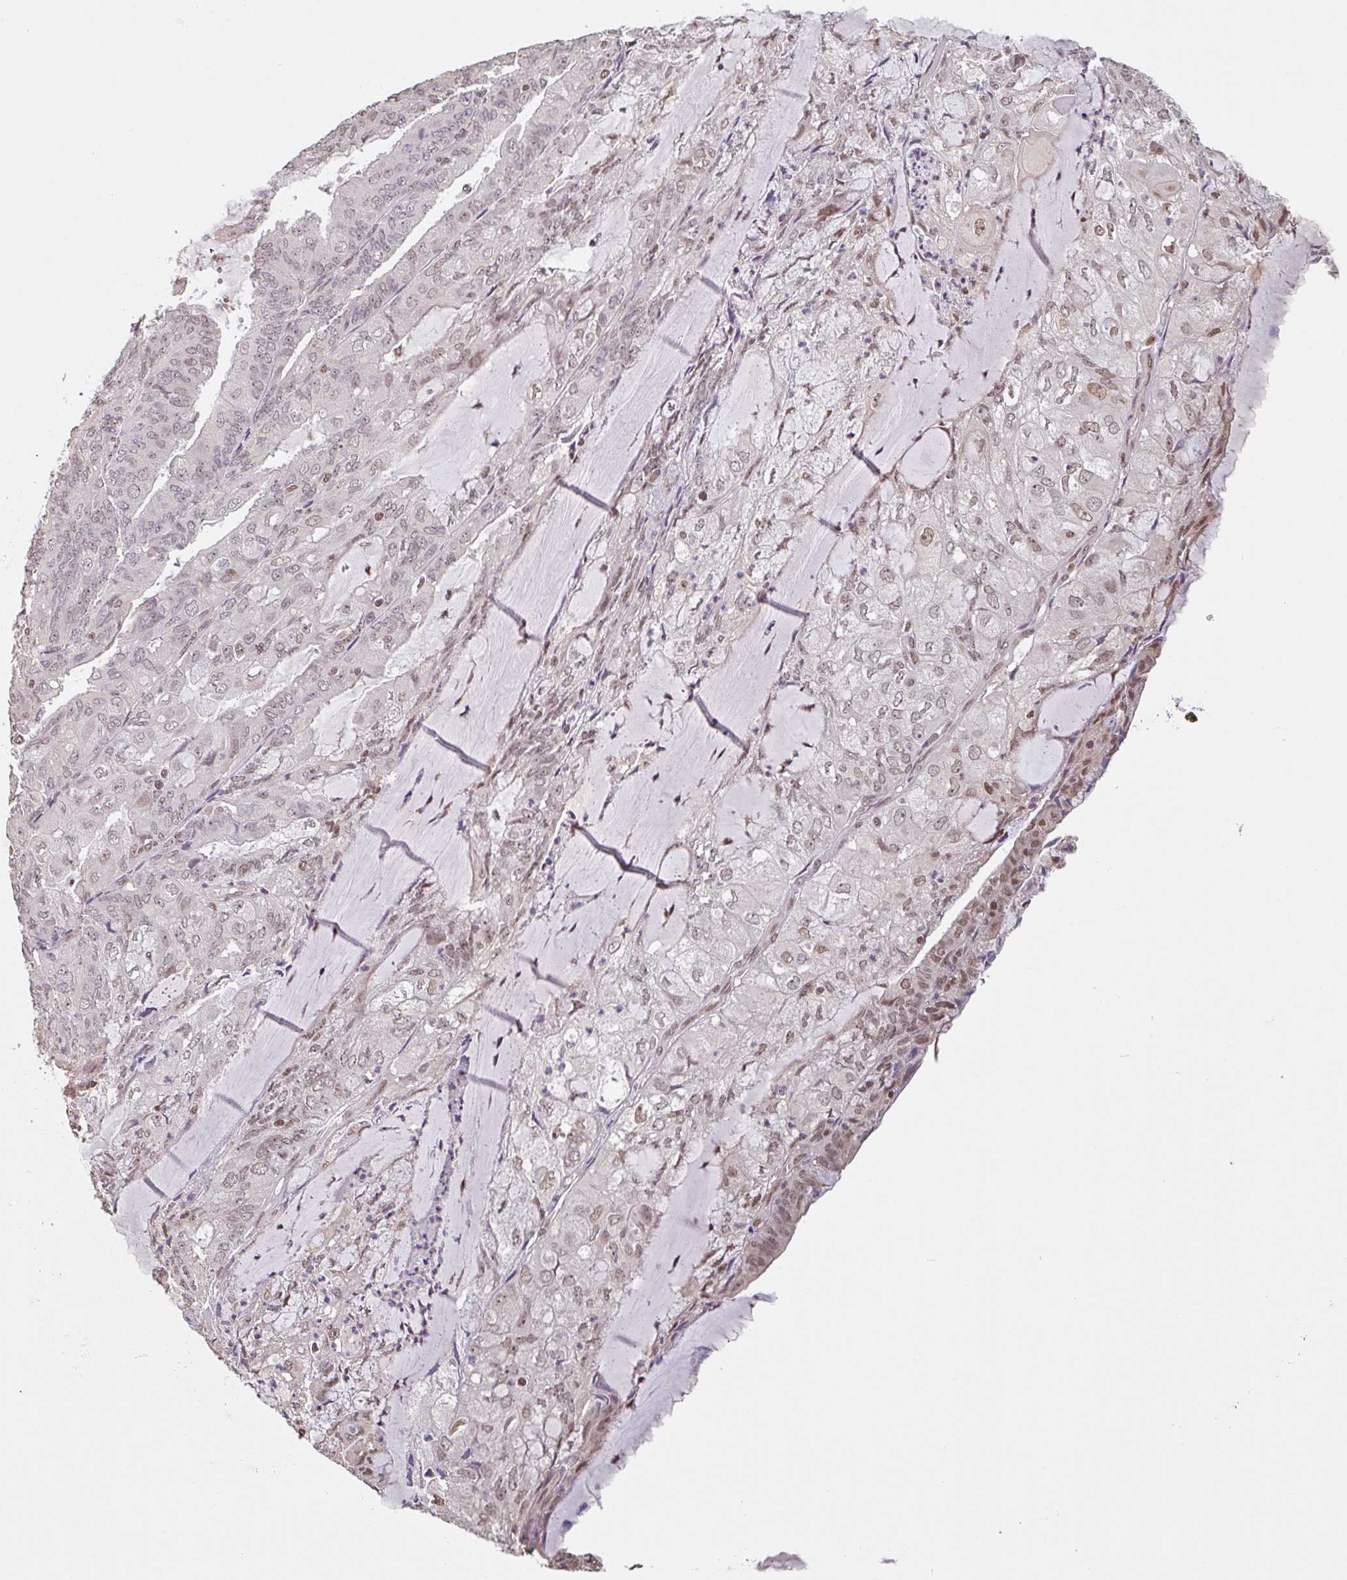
{"staining": {"intensity": "weak", "quantity": "25%-75%", "location": "nuclear"}, "tissue": "endometrial cancer", "cell_type": "Tumor cells", "image_type": "cancer", "snomed": [{"axis": "morphology", "description": "Adenocarcinoma, NOS"}, {"axis": "topography", "description": "Endometrium"}], "caption": "A brown stain highlights weak nuclear staining of a protein in endometrial adenocarcinoma tumor cells. The staining was performed using DAB (3,3'-diaminobenzidine) to visualize the protein expression in brown, while the nuclei were stained in blue with hematoxylin (Magnification: 20x).", "gene": "DR1", "patient": {"sex": "female", "age": 81}}